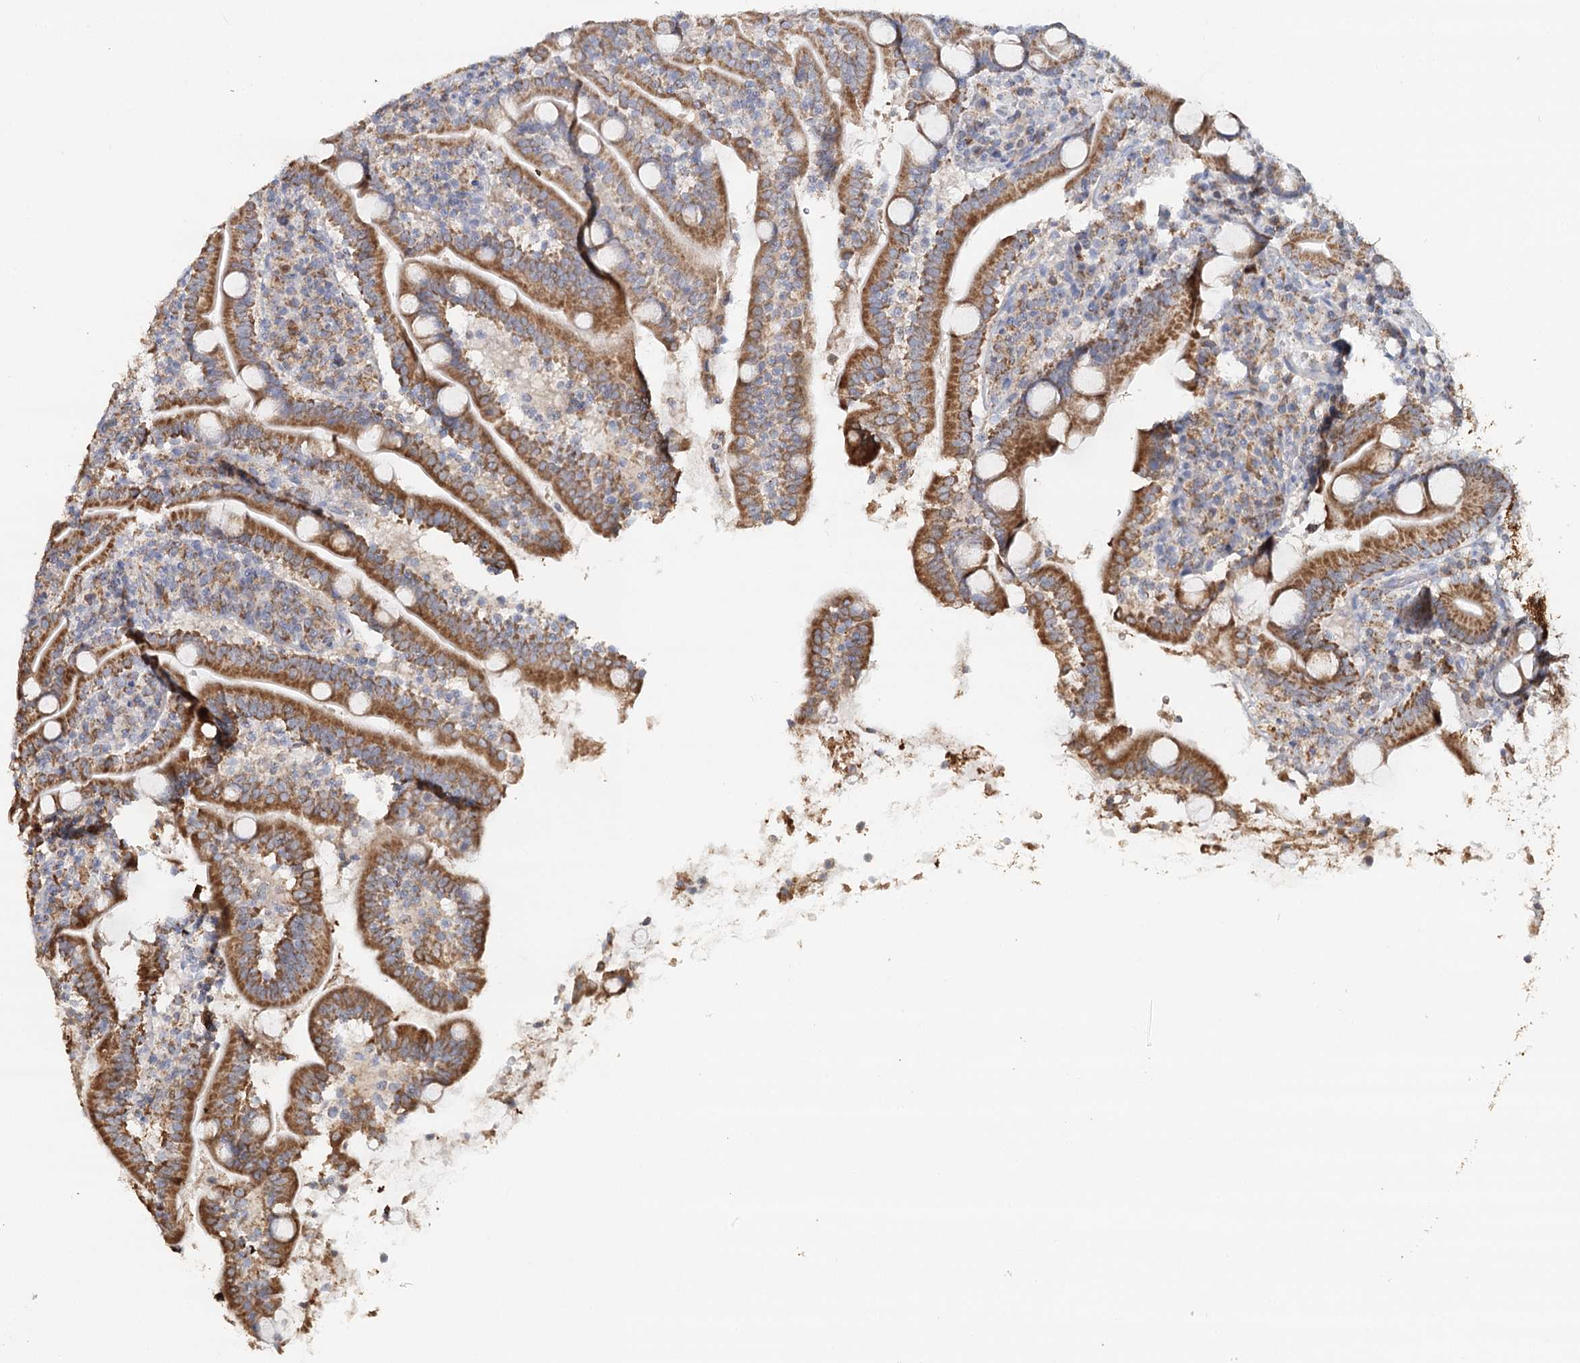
{"staining": {"intensity": "moderate", "quantity": ">75%", "location": "cytoplasmic/membranous"}, "tissue": "duodenum", "cell_type": "Glandular cells", "image_type": "normal", "snomed": [{"axis": "morphology", "description": "Normal tissue, NOS"}, {"axis": "topography", "description": "Duodenum"}], "caption": "DAB immunohistochemical staining of normal human duodenum demonstrates moderate cytoplasmic/membranous protein positivity in approximately >75% of glandular cells. The staining was performed using DAB to visualize the protein expression in brown, while the nuclei were stained in blue with hematoxylin (Magnification: 20x).", "gene": "MMP25", "patient": {"sex": "male", "age": 35}}